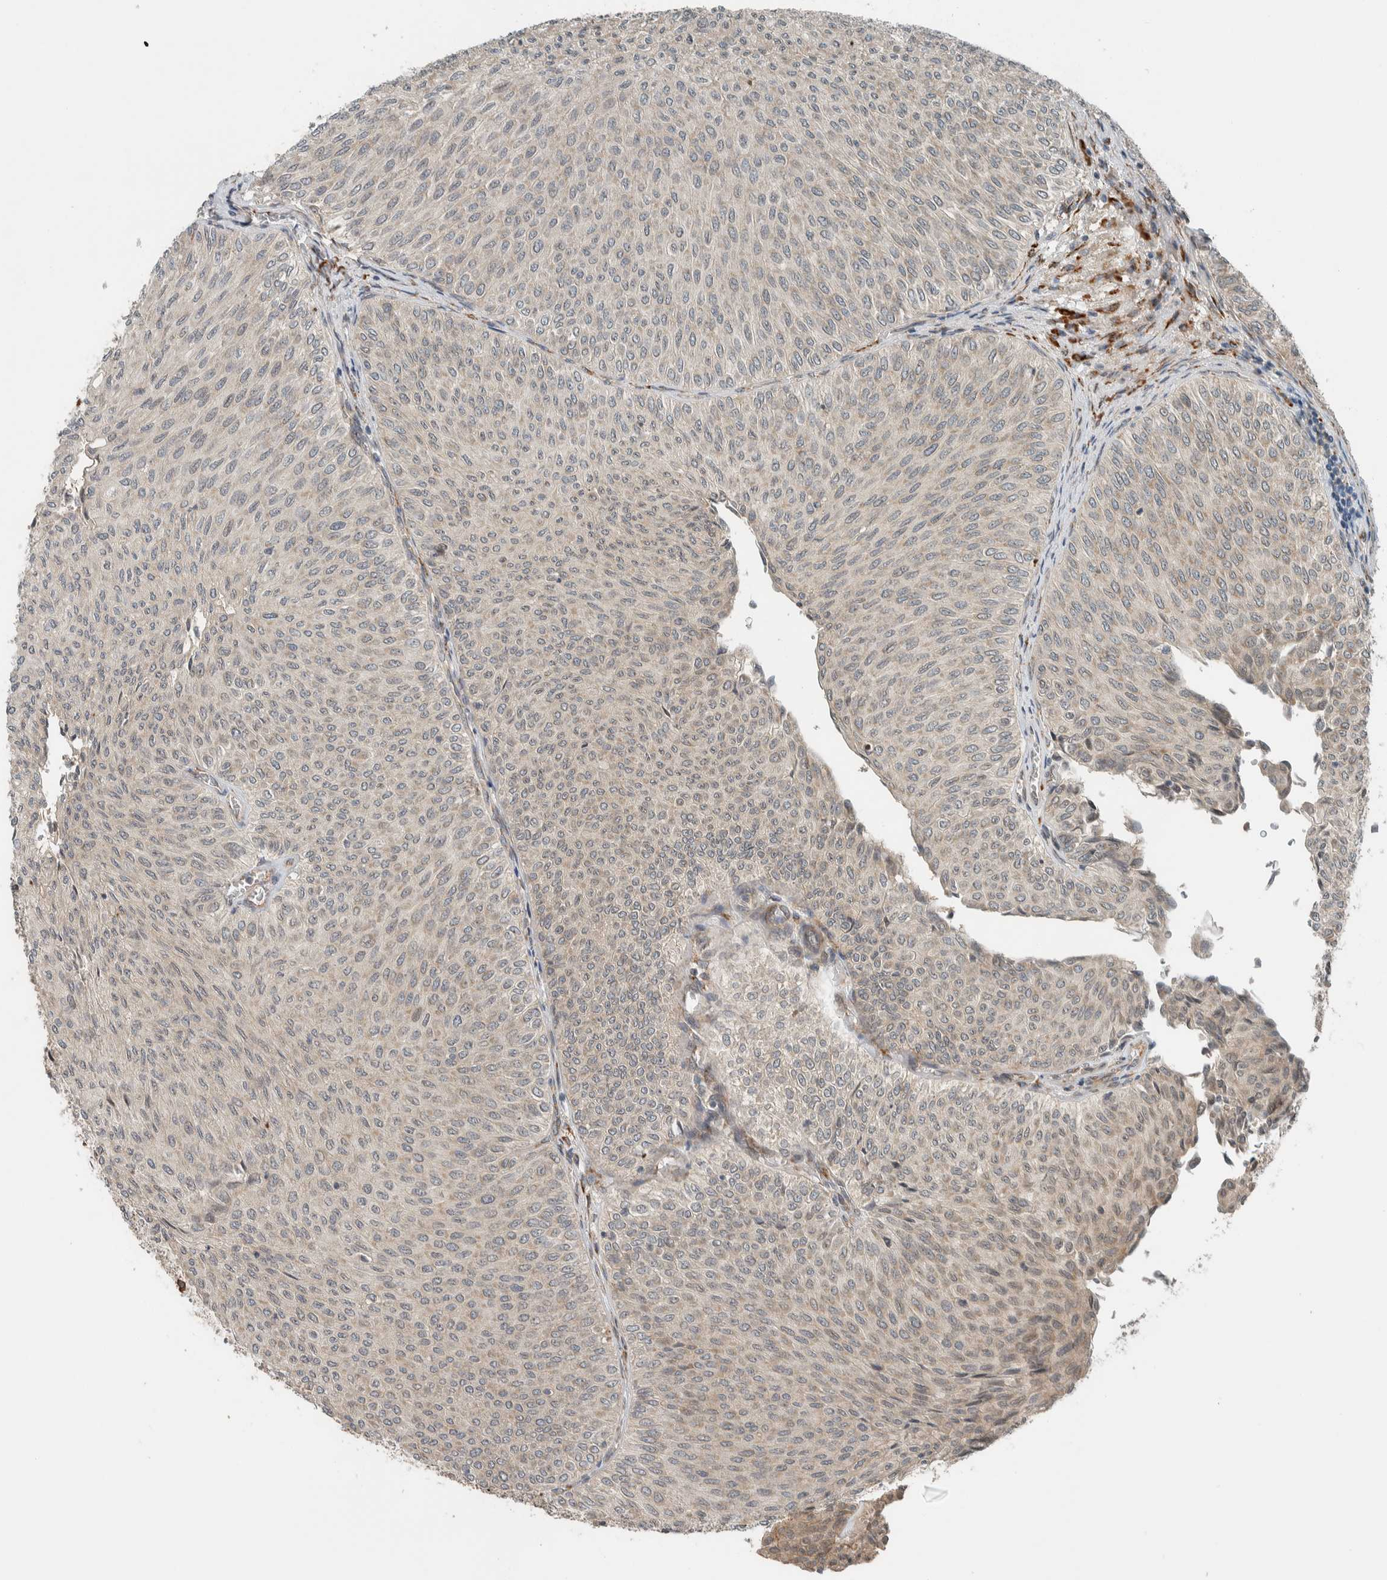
{"staining": {"intensity": "negative", "quantity": "none", "location": "none"}, "tissue": "urothelial cancer", "cell_type": "Tumor cells", "image_type": "cancer", "snomed": [{"axis": "morphology", "description": "Urothelial carcinoma, Low grade"}, {"axis": "topography", "description": "Urinary bladder"}], "caption": "DAB immunohistochemical staining of urothelial cancer shows no significant staining in tumor cells.", "gene": "CTBP2", "patient": {"sex": "male", "age": 78}}